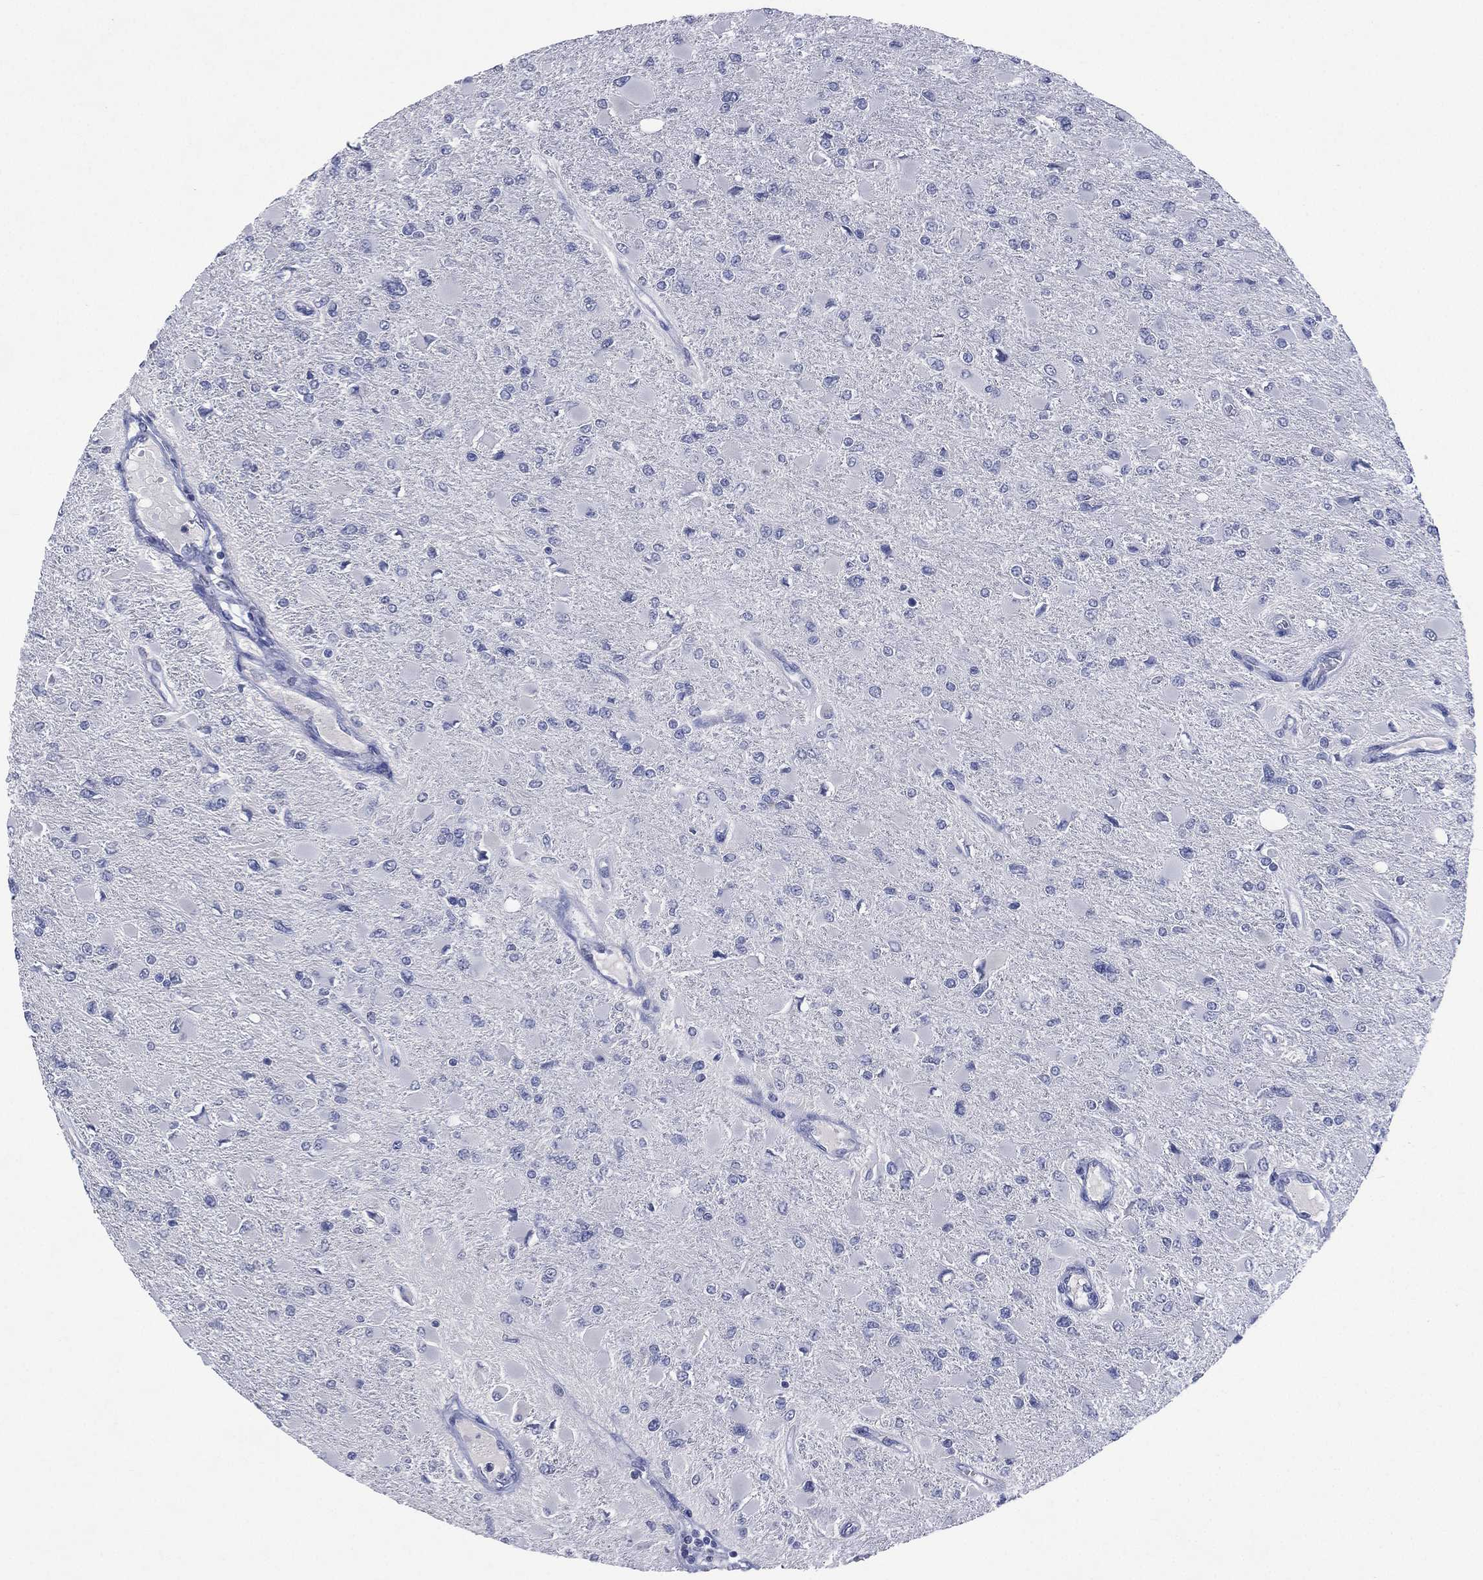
{"staining": {"intensity": "negative", "quantity": "none", "location": "none"}, "tissue": "glioma", "cell_type": "Tumor cells", "image_type": "cancer", "snomed": [{"axis": "morphology", "description": "Glioma, malignant, High grade"}, {"axis": "topography", "description": "Cerebral cortex"}], "caption": "This is a histopathology image of IHC staining of glioma, which shows no staining in tumor cells. (Stains: DAB (3,3'-diaminobenzidine) IHC with hematoxylin counter stain, Microscopy: brightfield microscopy at high magnification).", "gene": "KRT35", "patient": {"sex": "female", "age": 36}}